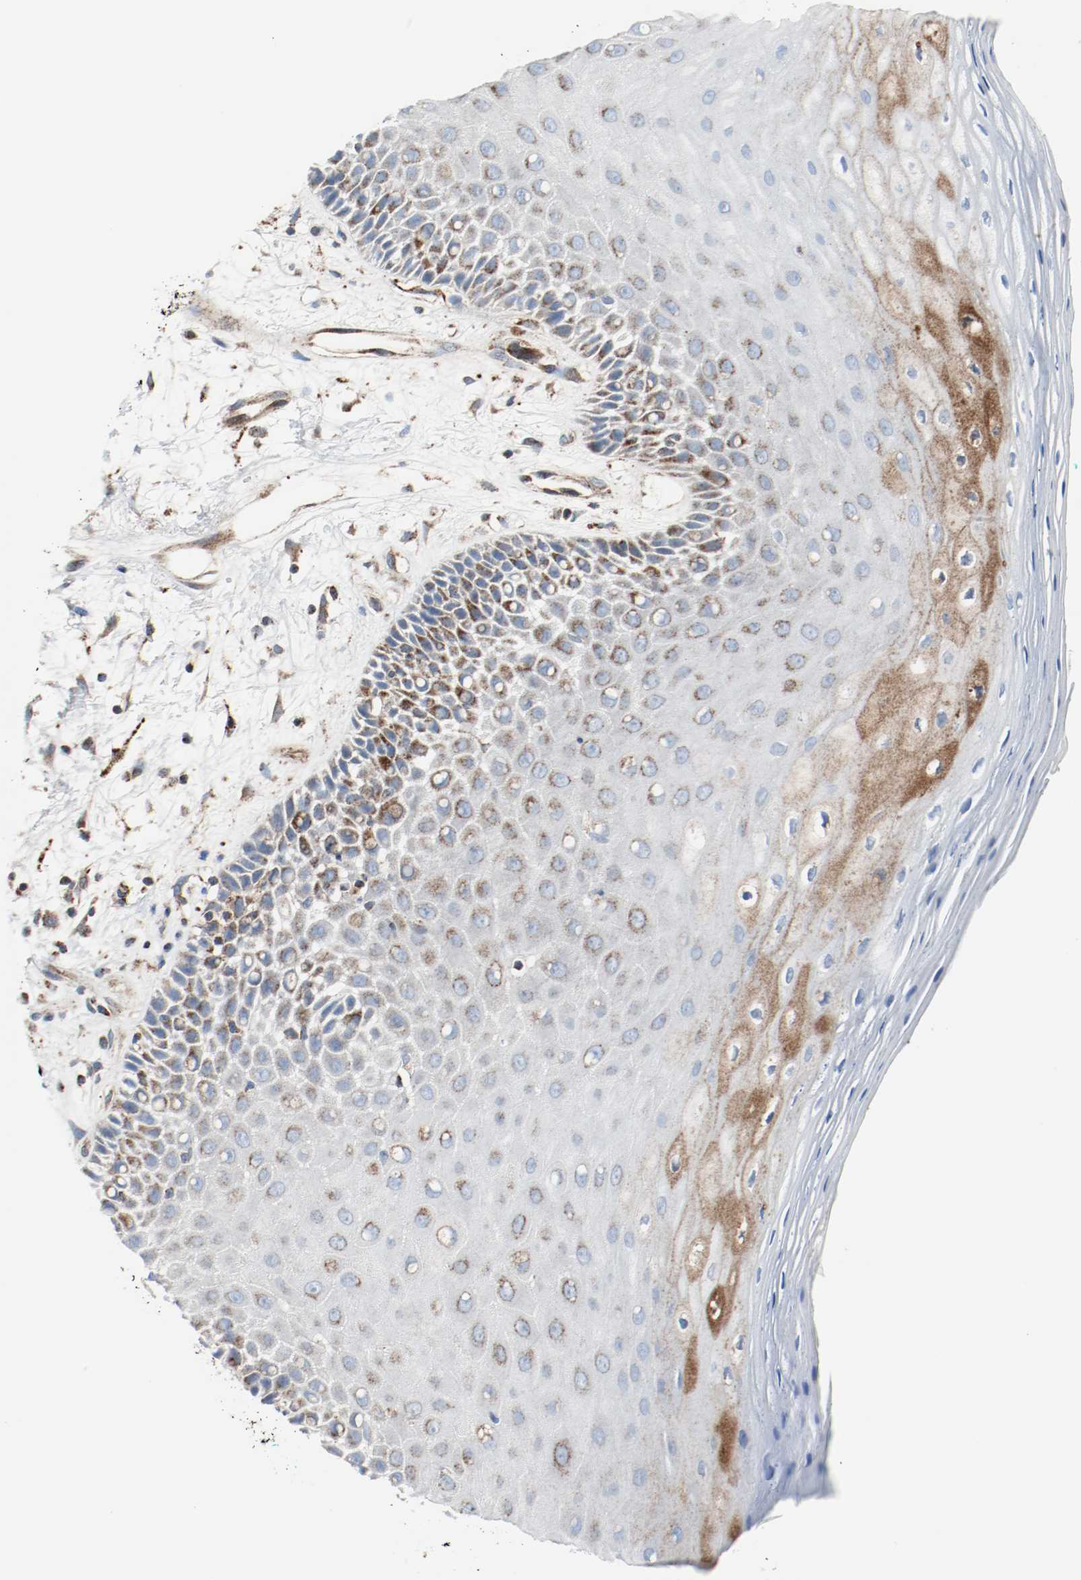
{"staining": {"intensity": "moderate", "quantity": "25%-75%", "location": "cytoplasmic/membranous"}, "tissue": "oral mucosa", "cell_type": "Squamous epithelial cells", "image_type": "normal", "snomed": [{"axis": "morphology", "description": "Normal tissue, NOS"}, {"axis": "morphology", "description": "Squamous cell carcinoma, NOS"}, {"axis": "topography", "description": "Skeletal muscle"}, {"axis": "topography", "description": "Oral tissue"}, {"axis": "topography", "description": "Head-Neck"}], "caption": "Immunohistochemistry (DAB) staining of normal human oral mucosa exhibits moderate cytoplasmic/membranous protein expression in about 25%-75% of squamous epithelial cells. The staining was performed using DAB (3,3'-diaminobenzidine) to visualize the protein expression in brown, while the nuclei were stained in blue with hematoxylin (Magnification: 20x).", "gene": "TXNRD1", "patient": {"sex": "female", "age": 84}}